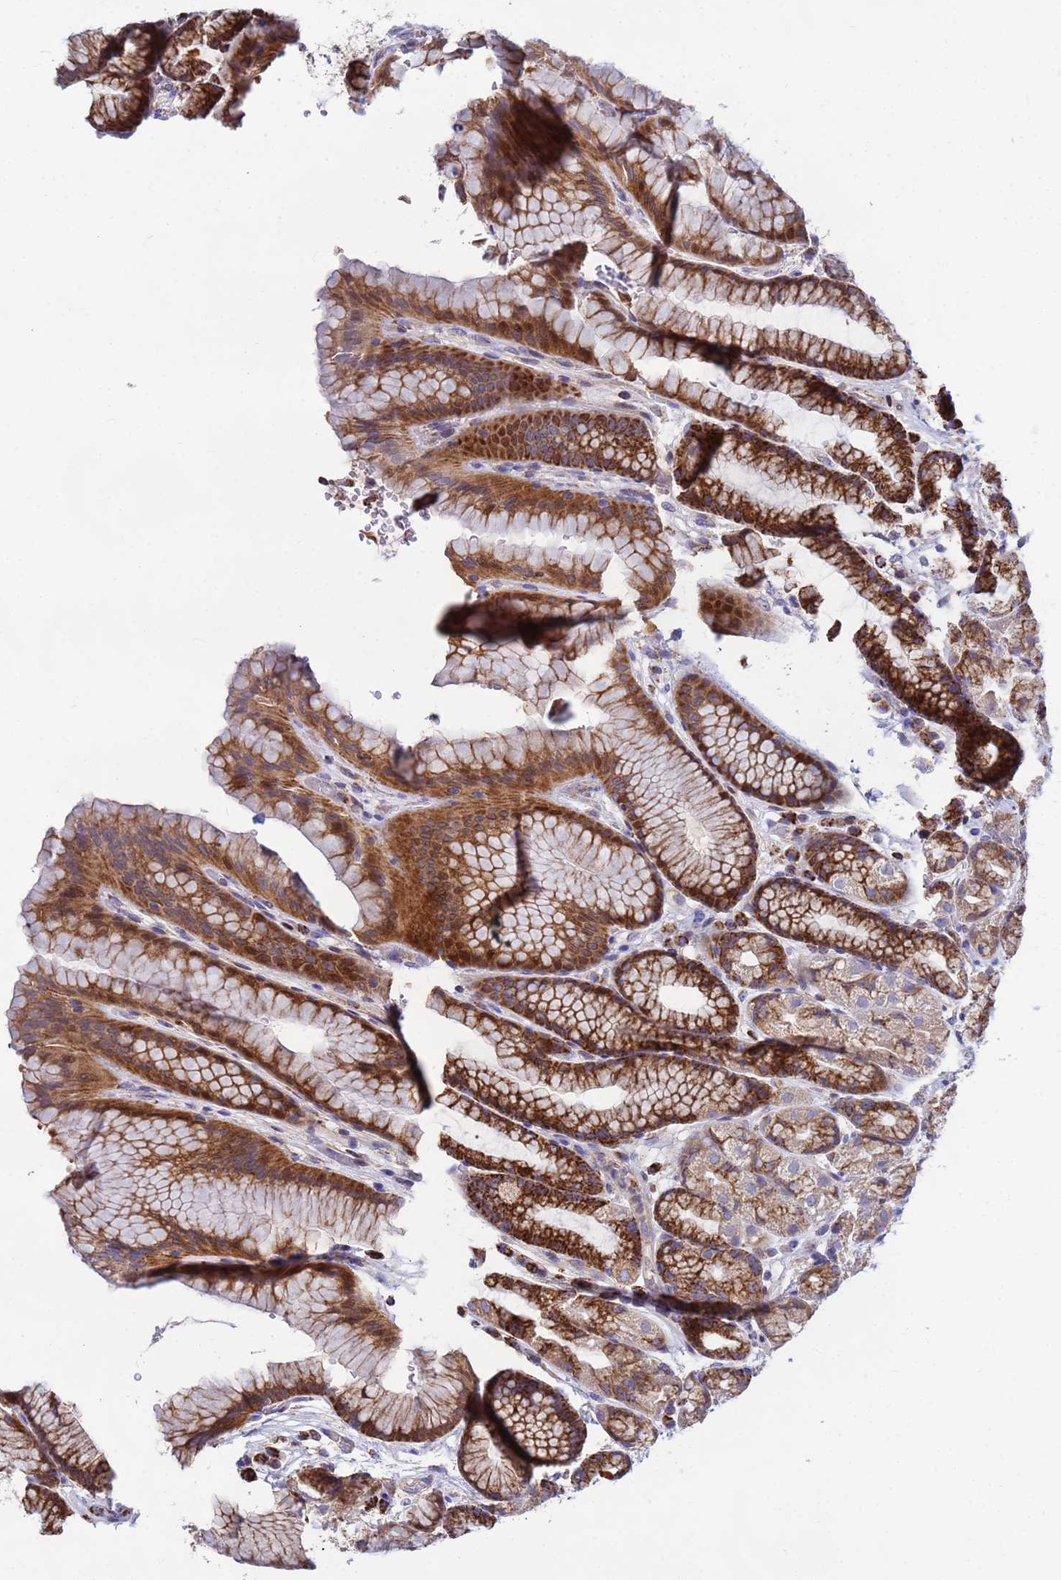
{"staining": {"intensity": "strong", "quantity": "25%-75%", "location": "cytoplasmic/membranous"}, "tissue": "stomach", "cell_type": "Glandular cells", "image_type": "normal", "snomed": [{"axis": "morphology", "description": "Normal tissue, NOS"}, {"axis": "morphology", "description": "Adenocarcinoma, NOS"}, {"axis": "topography", "description": "Stomach"}], "caption": "High-magnification brightfield microscopy of normal stomach stained with DAB (3,3'-diaminobenzidine) (brown) and counterstained with hematoxylin (blue). glandular cells exhibit strong cytoplasmic/membranous staining is identified in approximately25%-75% of cells.", "gene": "TUBGCP3", "patient": {"sex": "male", "age": 57}}